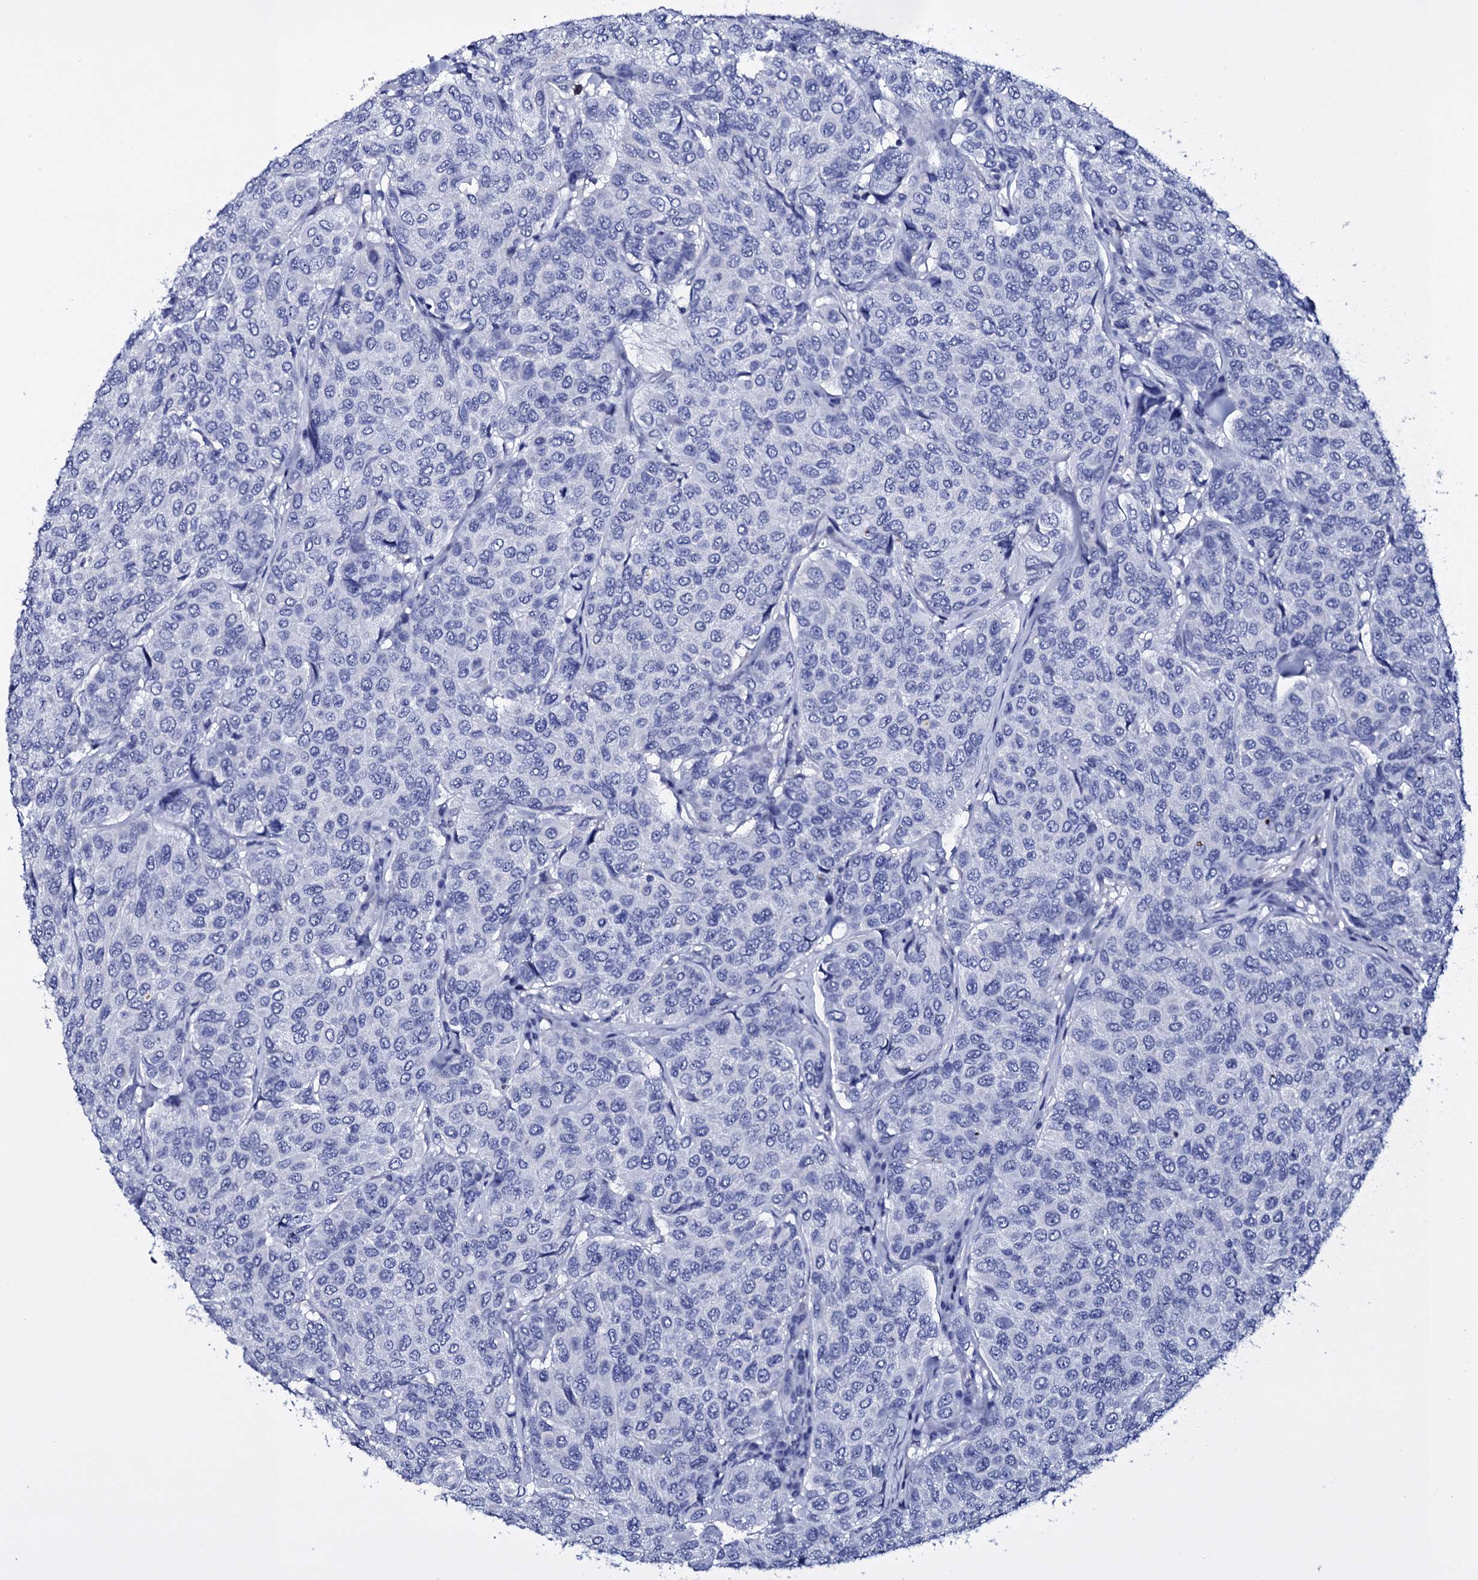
{"staining": {"intensity": "negative", "quantity": "none", "location": "none"}, "tissue": "breast cancer", "cell_type": "Tumor cells", "image_type": "cancer", "snomed": [{"axis": "morphology", "description": "Duct carcinoma"}, {"axis": "topography", "description": "Breast"}], "caption": "Tumor cells are negative for brown protein staining in invasive ductal carcinoma (breast).", "gene": "ITPRID2", "patient": {"sex": "female", "age": 55}}